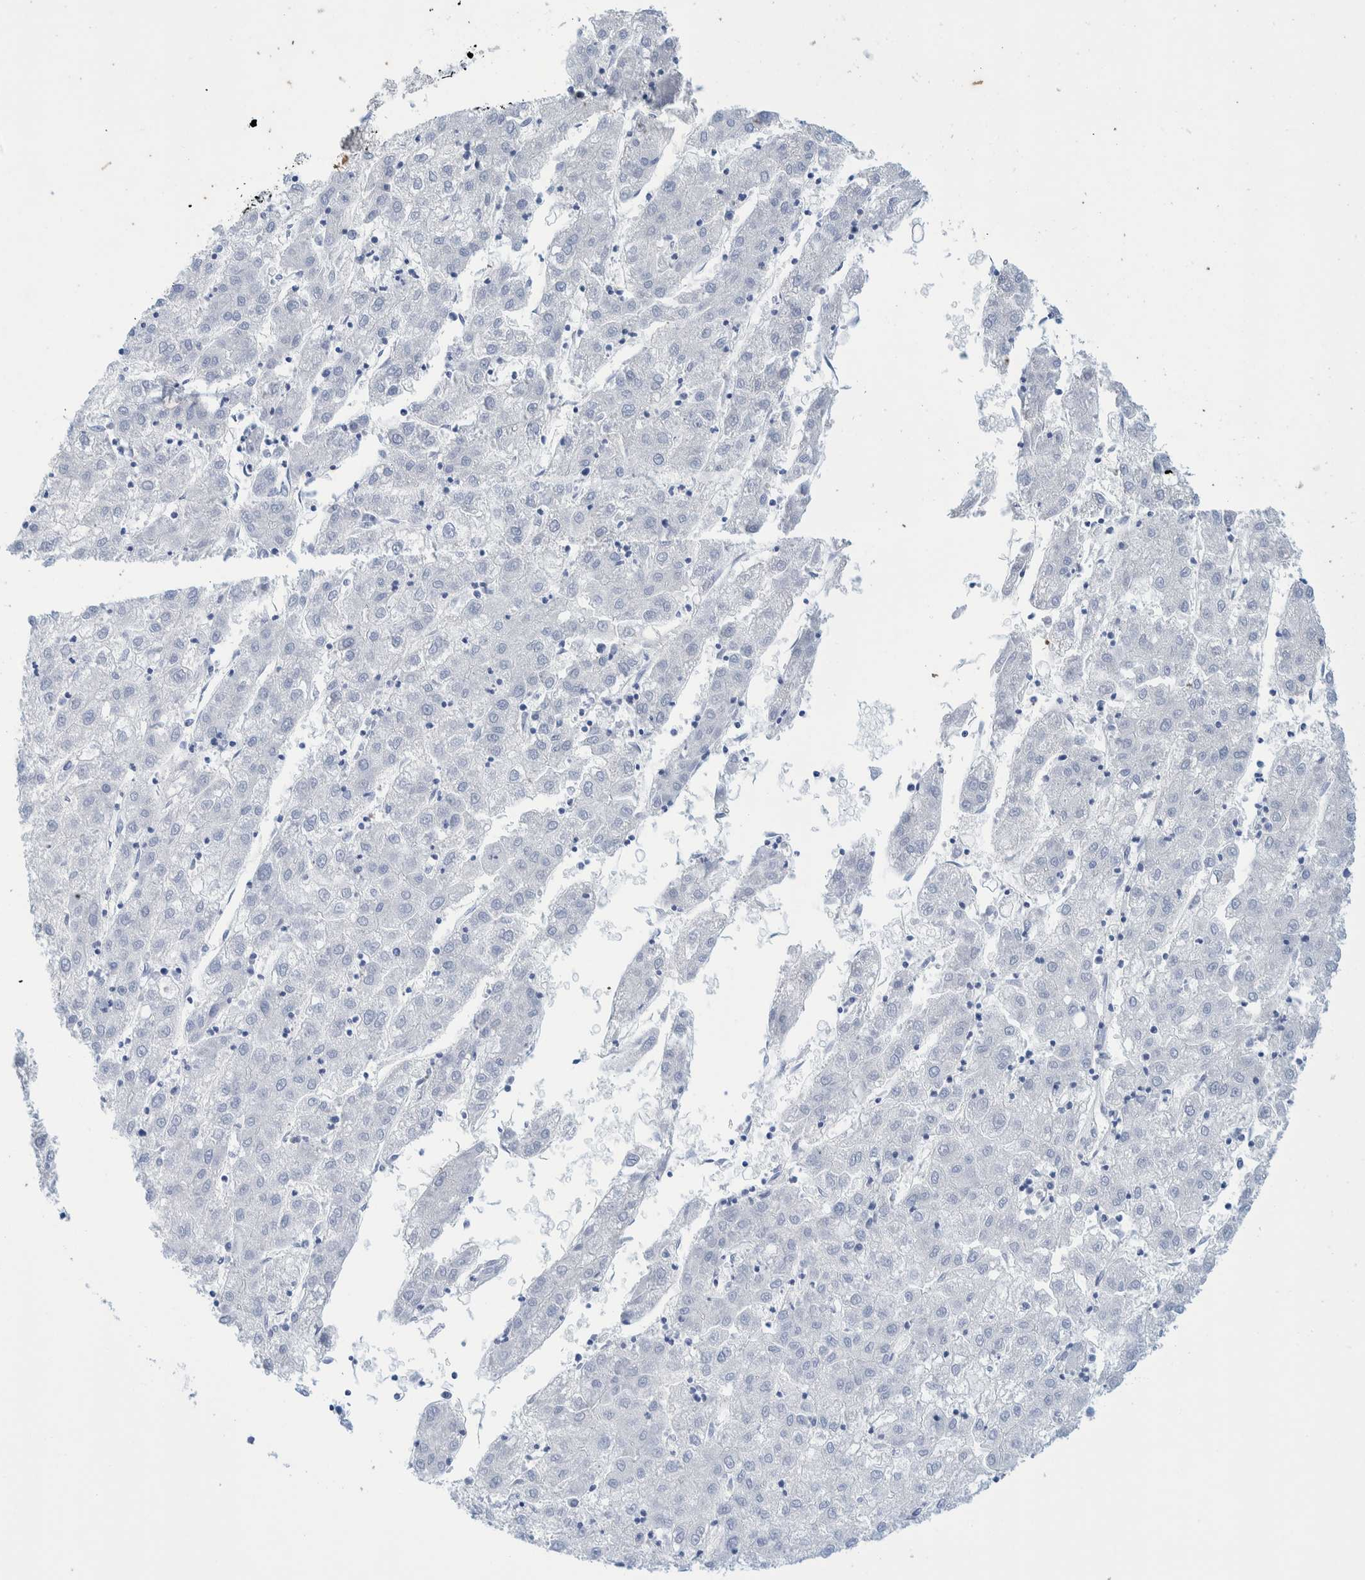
{"staining": {"intensity": "negative", "quantity": "none", "location": "none"}, "tissue": "liver cancer", "cell_type": "Tumor cells", "image_type": "cancer", "snomed": [{"axis": "morphology", "description": "Carcinoma, Hepatocellular, NOS"}, {"axis": "topography", "description": "Liver"}], "caption": "A photomicrograph of human liver cancer (hepatocellular carcinoma) is negative for staining in tumor cells.", "gene": "PERP", "patient": {"sex": "male", "age": 72}}